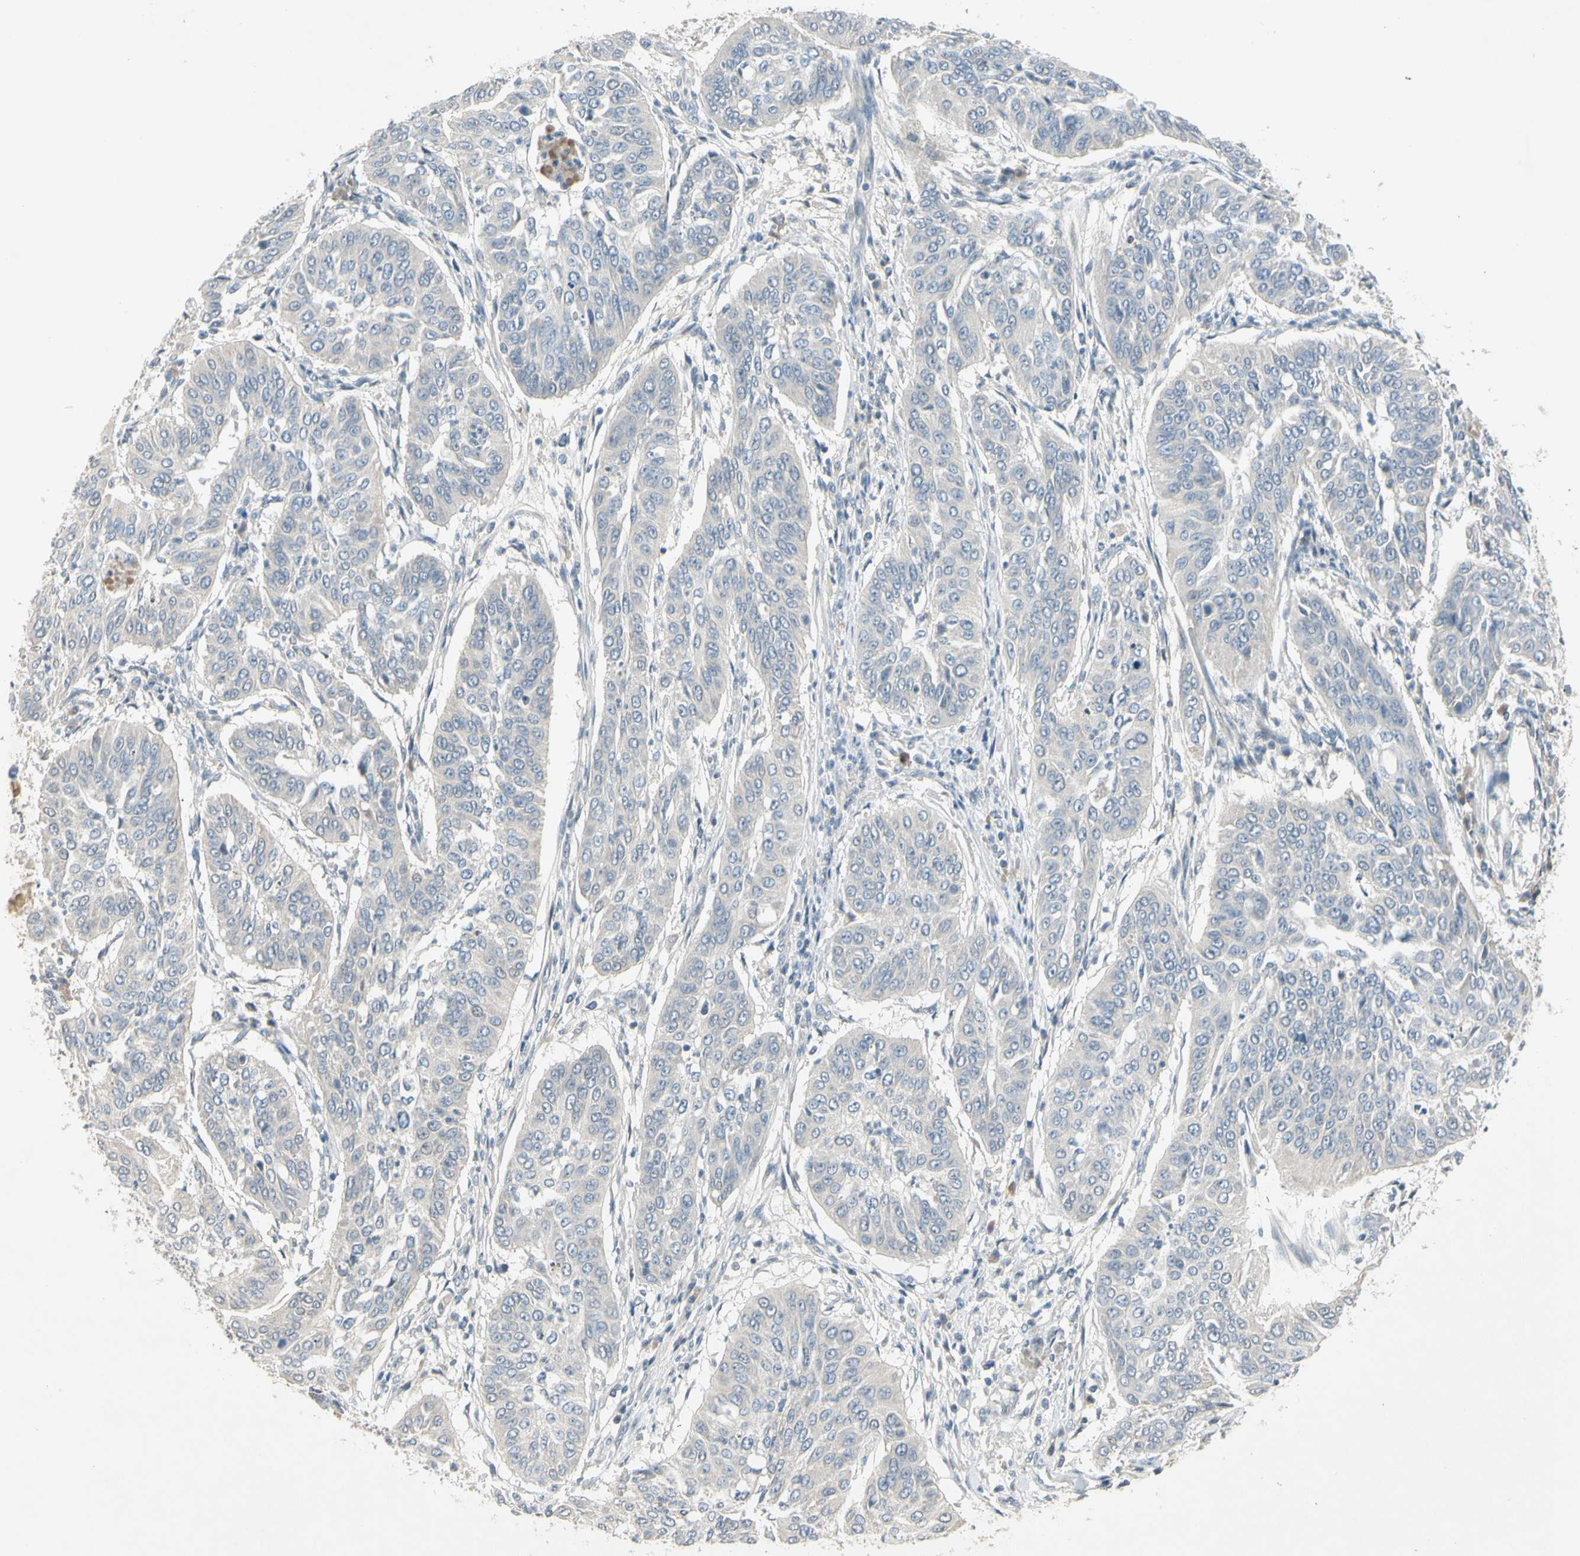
{"staining": {"intensity": "negative", "quantity": "none", "location": "none"}, "tissue": "cervical cancer", "cell_type": "Tumor cells", "image_type": "cancer", "snomed": [{"axis": "morphology", "description": "Normal tissue, NOS"}, {"axis": "morphology", "description": "Squamous cell carcinoma, NOS"}, {"axis": "topography", "description": "Cervix"}], "caption": "Tumor cells are negative for brown protein staining in cervical cancer (squamous cell carcinoma).", "gene": "PRSS21", "patient": {"sex": "female", "age": 39}}